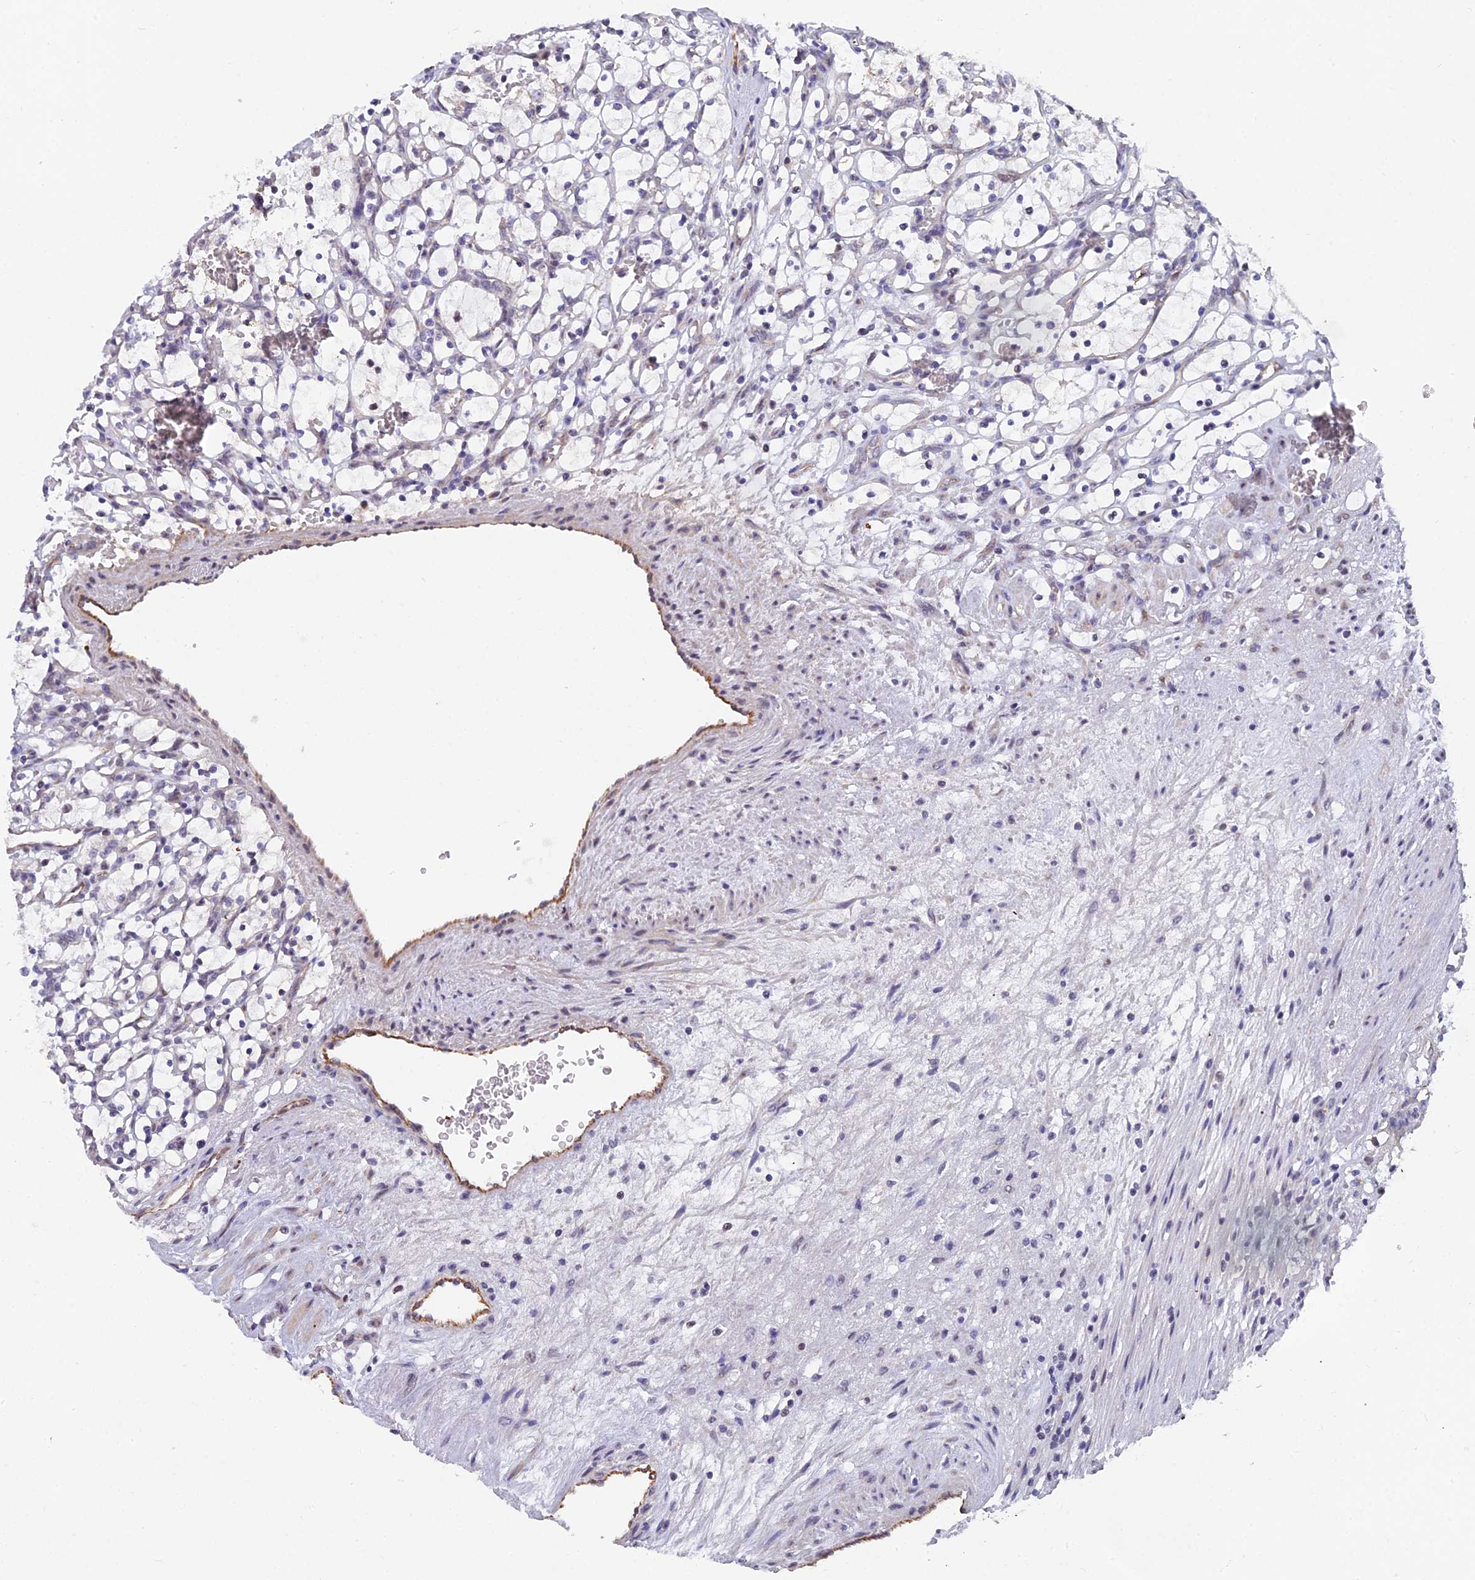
{"staining": {"intensity": "negative", "quantity": "none", "location": "none"}, "tissue": "renal cancer", "cell_type": "Tumor cells", "image_type": "cancer", "snomed": [{"axis": "morphology", "description": "Adenocarcinoma, NOS"}, {"axis": "topography", "description": "Kidney"}], "caption": "Renal cancer was stained to show a protein in brown. There is no significant positivity in tumor cells.", "gene": "XKR9", "patient": {"sex": "female", "age": 69}}